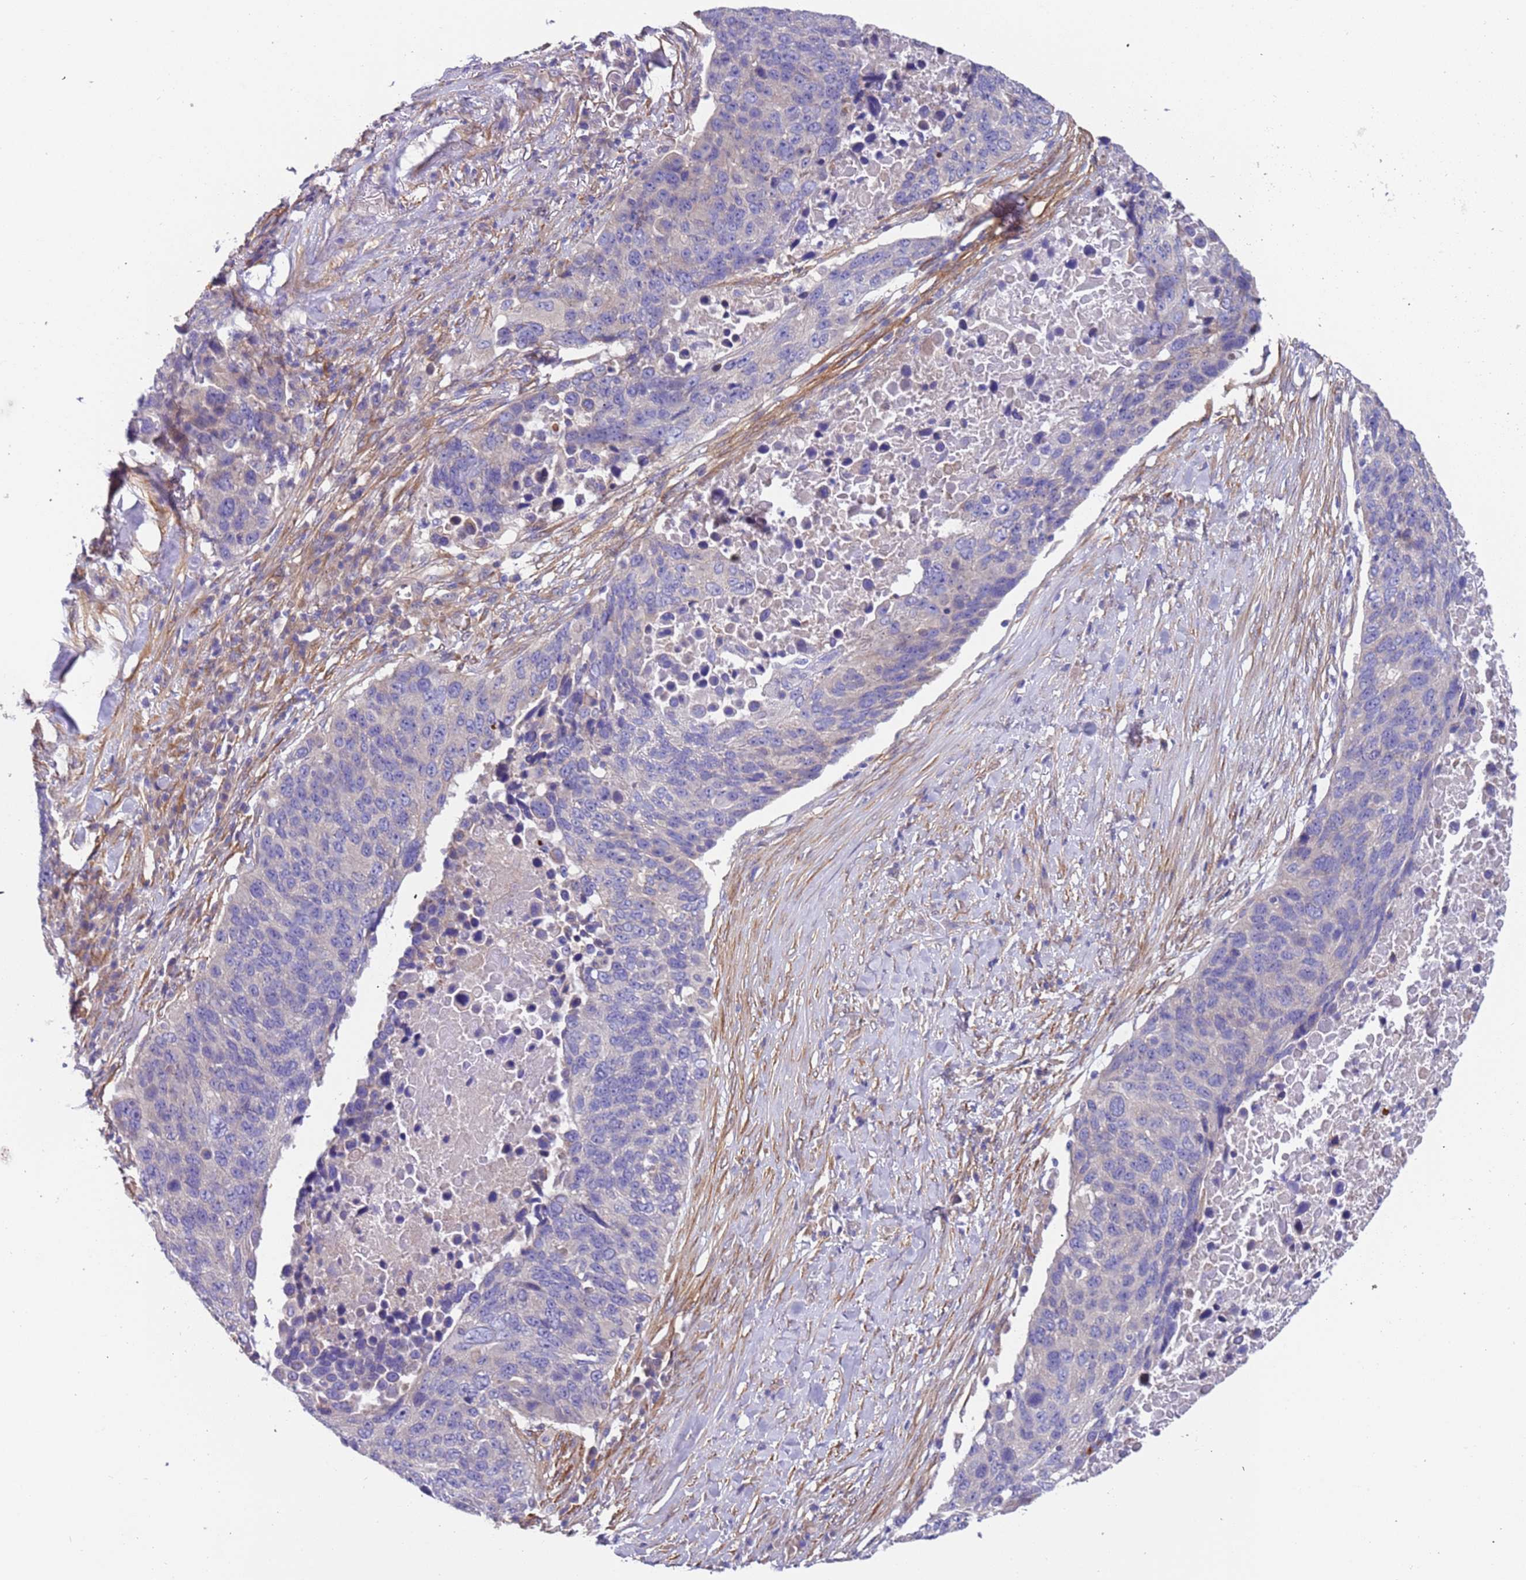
{"staining": {"intensity": "negative", "quantity": "none", "location": "none"}, "tissue": "lung cancer", "cell_type": "Tumor cells", "image_type": "cancer", "snomed": [{"axis": "morphology", "description": "Normal tissue, NOS"}, {"axis": "morphology", "description": "Squamous cell carcinoma, NOS"}, {"axis": "topography", "description": "Lymph node"}, {"axis": "topography", "description": "Lung"}], "caption": "This is a histopathology image of IHC staining of lung cancer (squamous cell carcinoma), which shows no positivity in tumor cells.", "gene": "LAMB4", "patient": {"sex": "male", "age": 66}}